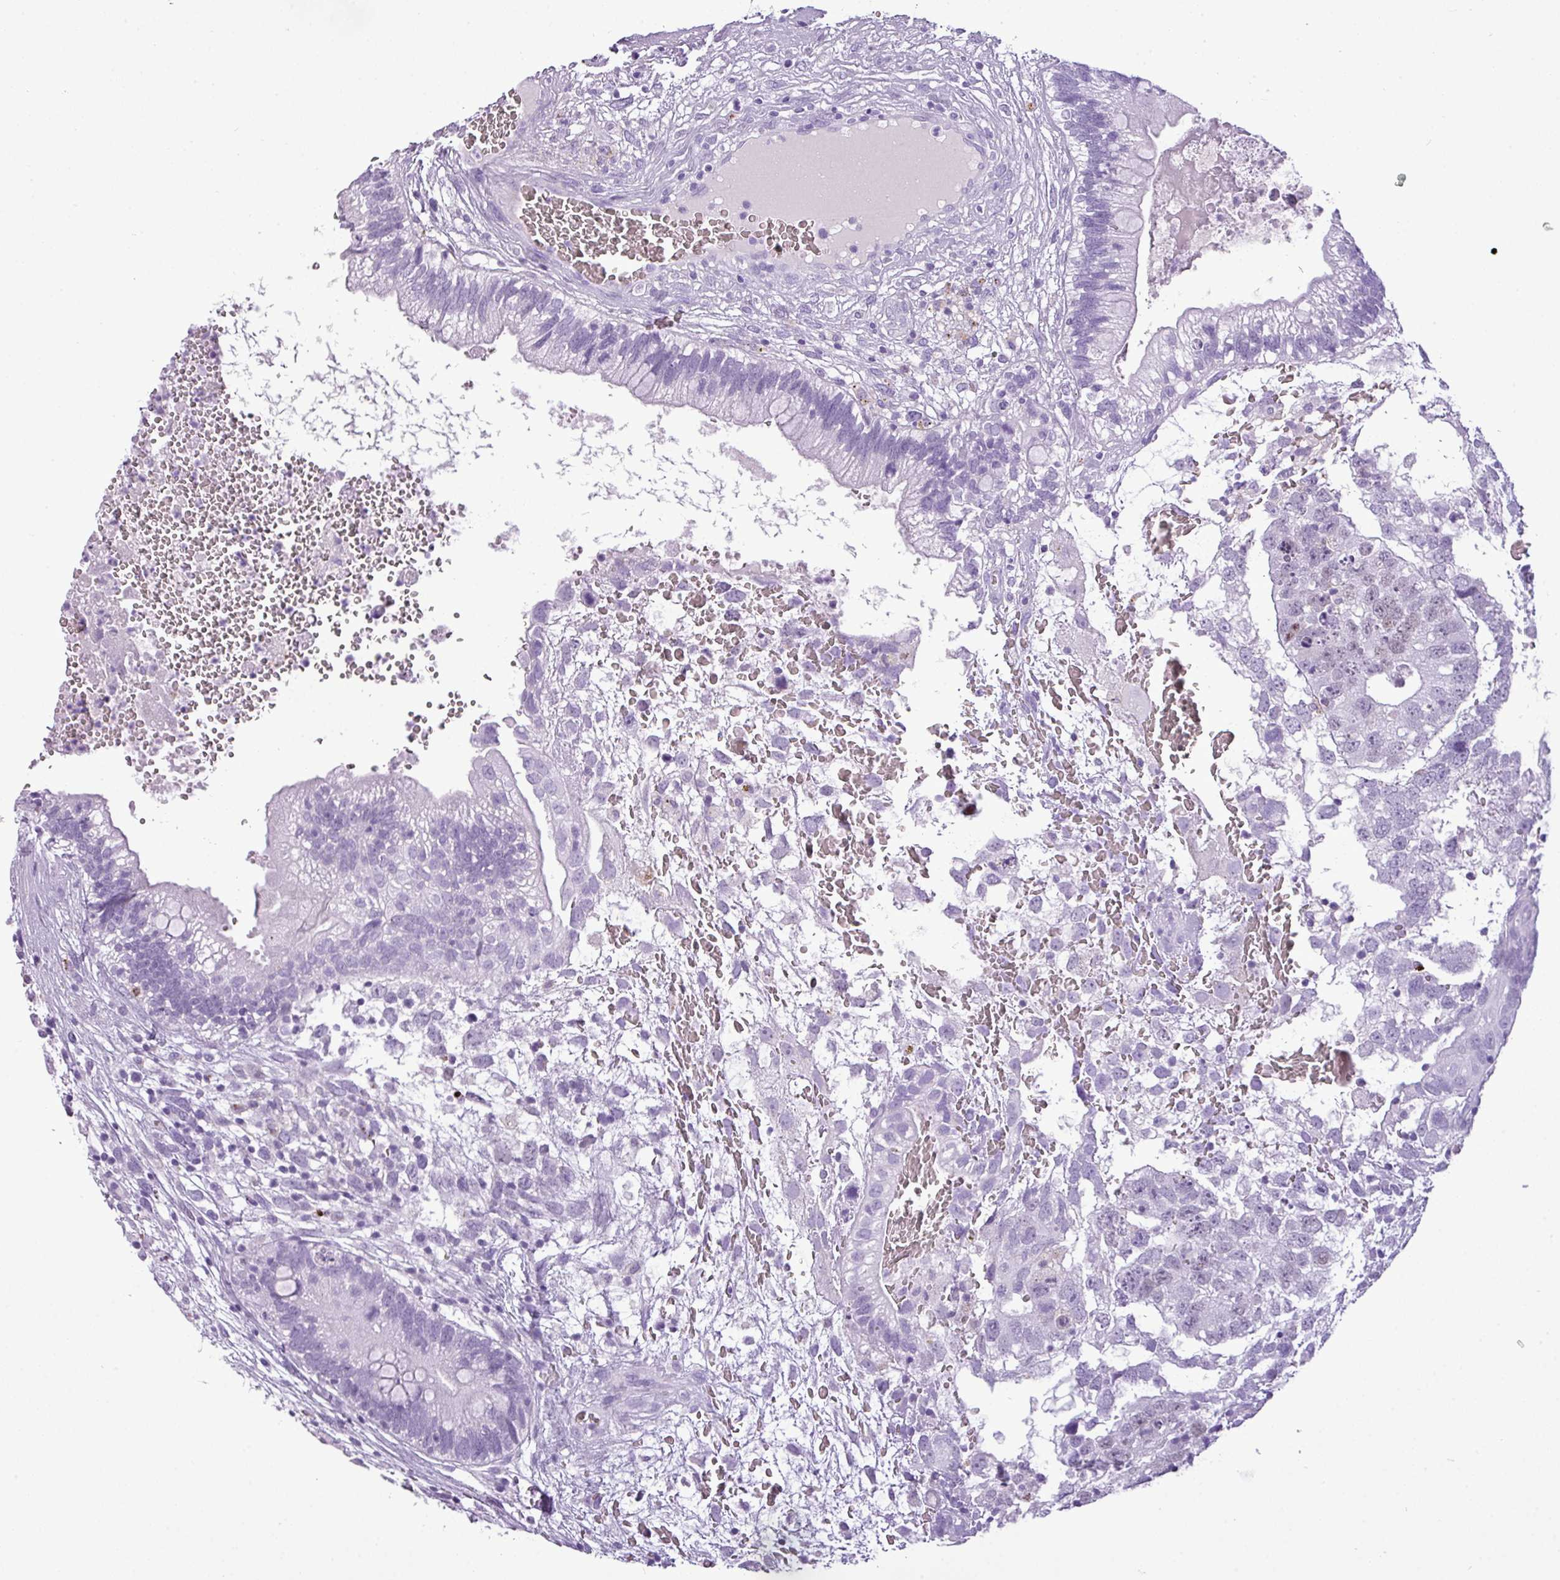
{"staining": {"intensity": "negative", "quantity": "none", "location": "none"}, "tissue": "testis cancer", "cell_type": "Tumor cells", "image_type": "cancer", "snomed": [{"axis": "morphology", "description": "Seminoma, NOS"}, {"axis": "morphology", "description": "Carcinoma, Embryonal, NOS"}, {"axis": "topography", "description": "Testis"}], "caption": "Seminoma (testis) stained for a protein using immunohistochemistry (IHC) demonstrates no staining tumor cells.", "gene": "RBMXL2", "patient": {"sex": "male", "age": 29}}